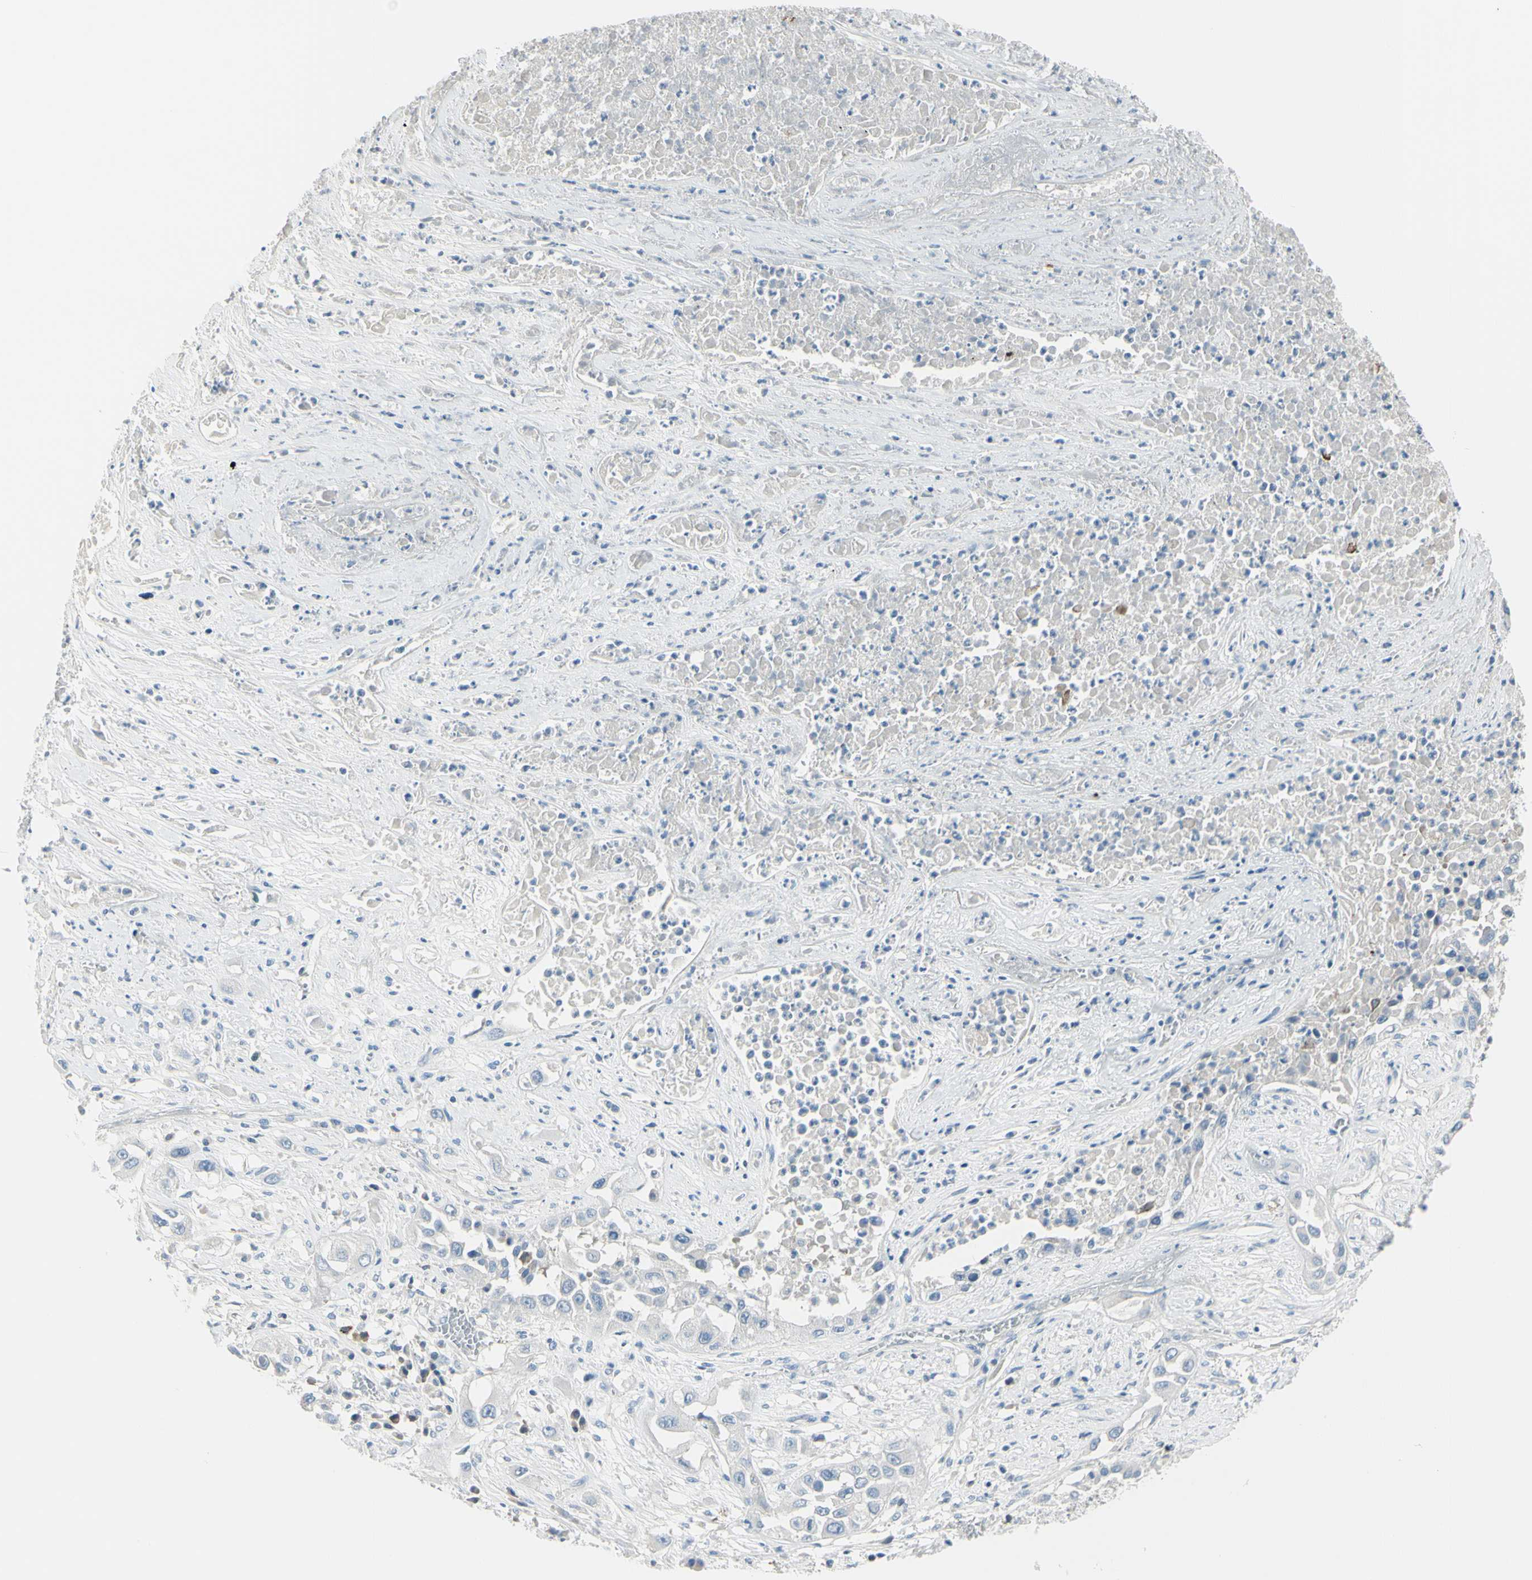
{"staining": {"intensity": "strong", "quantity": "<25%", "location": "cytoplasmic/membranous"}, "tissue": "lung cancer", "cell_type": "Tumor cells", "image_type": "cancer", "snomed": [{"axis": "morphology", "description": "Squamous cell carcinoma, NOS"}, {"axis": "topography", "description": "Lung"}], "caption": "Immunohistochemistry histopathology image of neoplastic tissue: squamous cell carcinoma (lung) stained using immunohistochemistry (IHC) displays medium levels of strong protein expression localized specifically in the cytoplasmic/membranous of tumor cells, appearing as a cytoplasmic/membranous brown color.", "gene": "DLG4", "patient": {"sex": "male", "age": 71}}